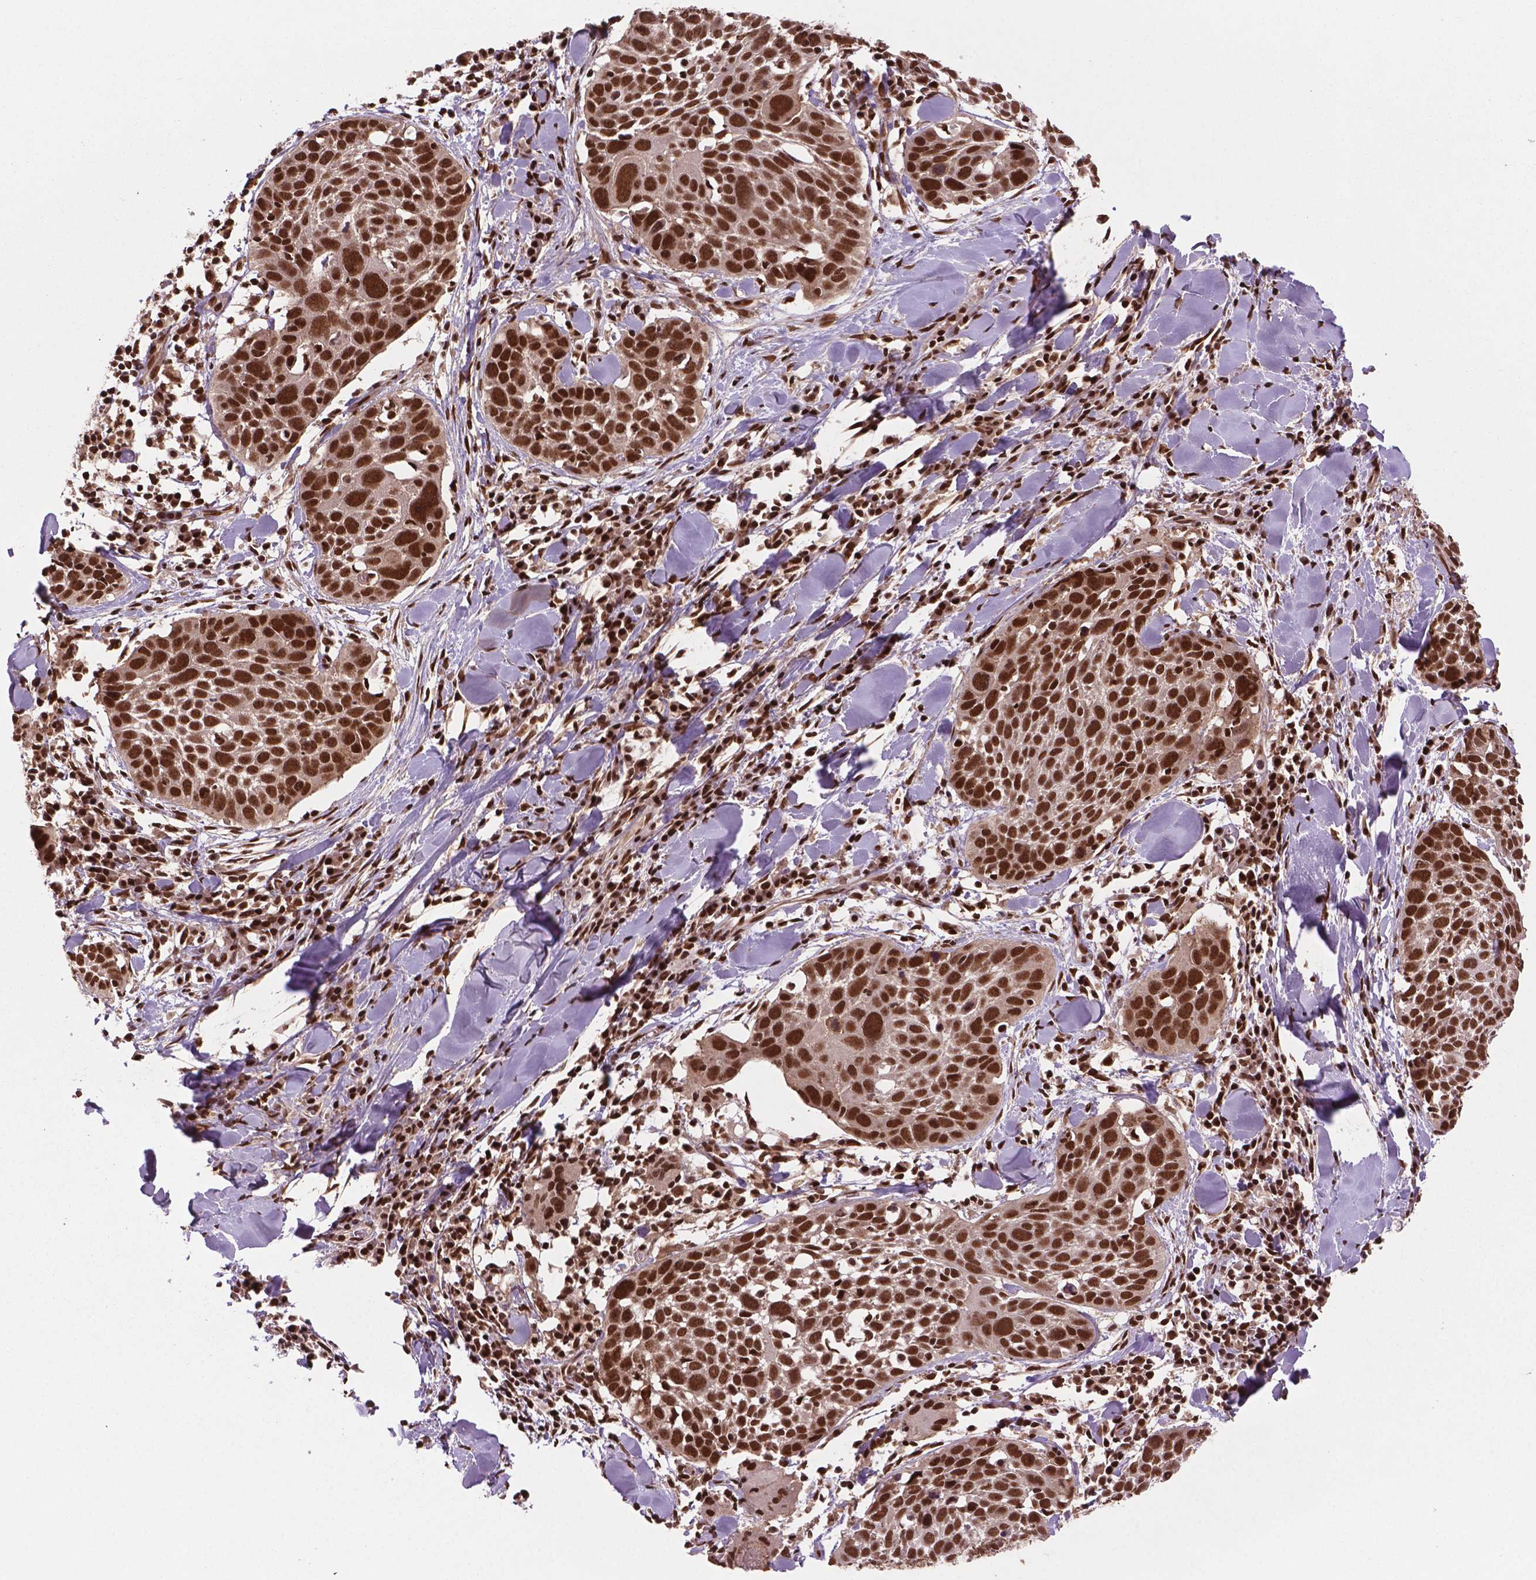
{"staining": {"intensity": "strong", "quantity": ">75%", "location": "nuclear"}, "tissue": "lung cancer", "cell_type": "Tumor cells", "image_type": "cancer", "snomed": [{"axis": "morphology", "description": "Squamous cell carcinoma, NOS"}, {"axis": "topography", "description": "Lung"}], "caption": "Brown immunohistochemical staining in human lung squamous cell carcinoma displays strong nuclear staining in about >75% of tumor cells.", "gene": "SIRT6", "patient": {"sex": "male", "age": 57}}